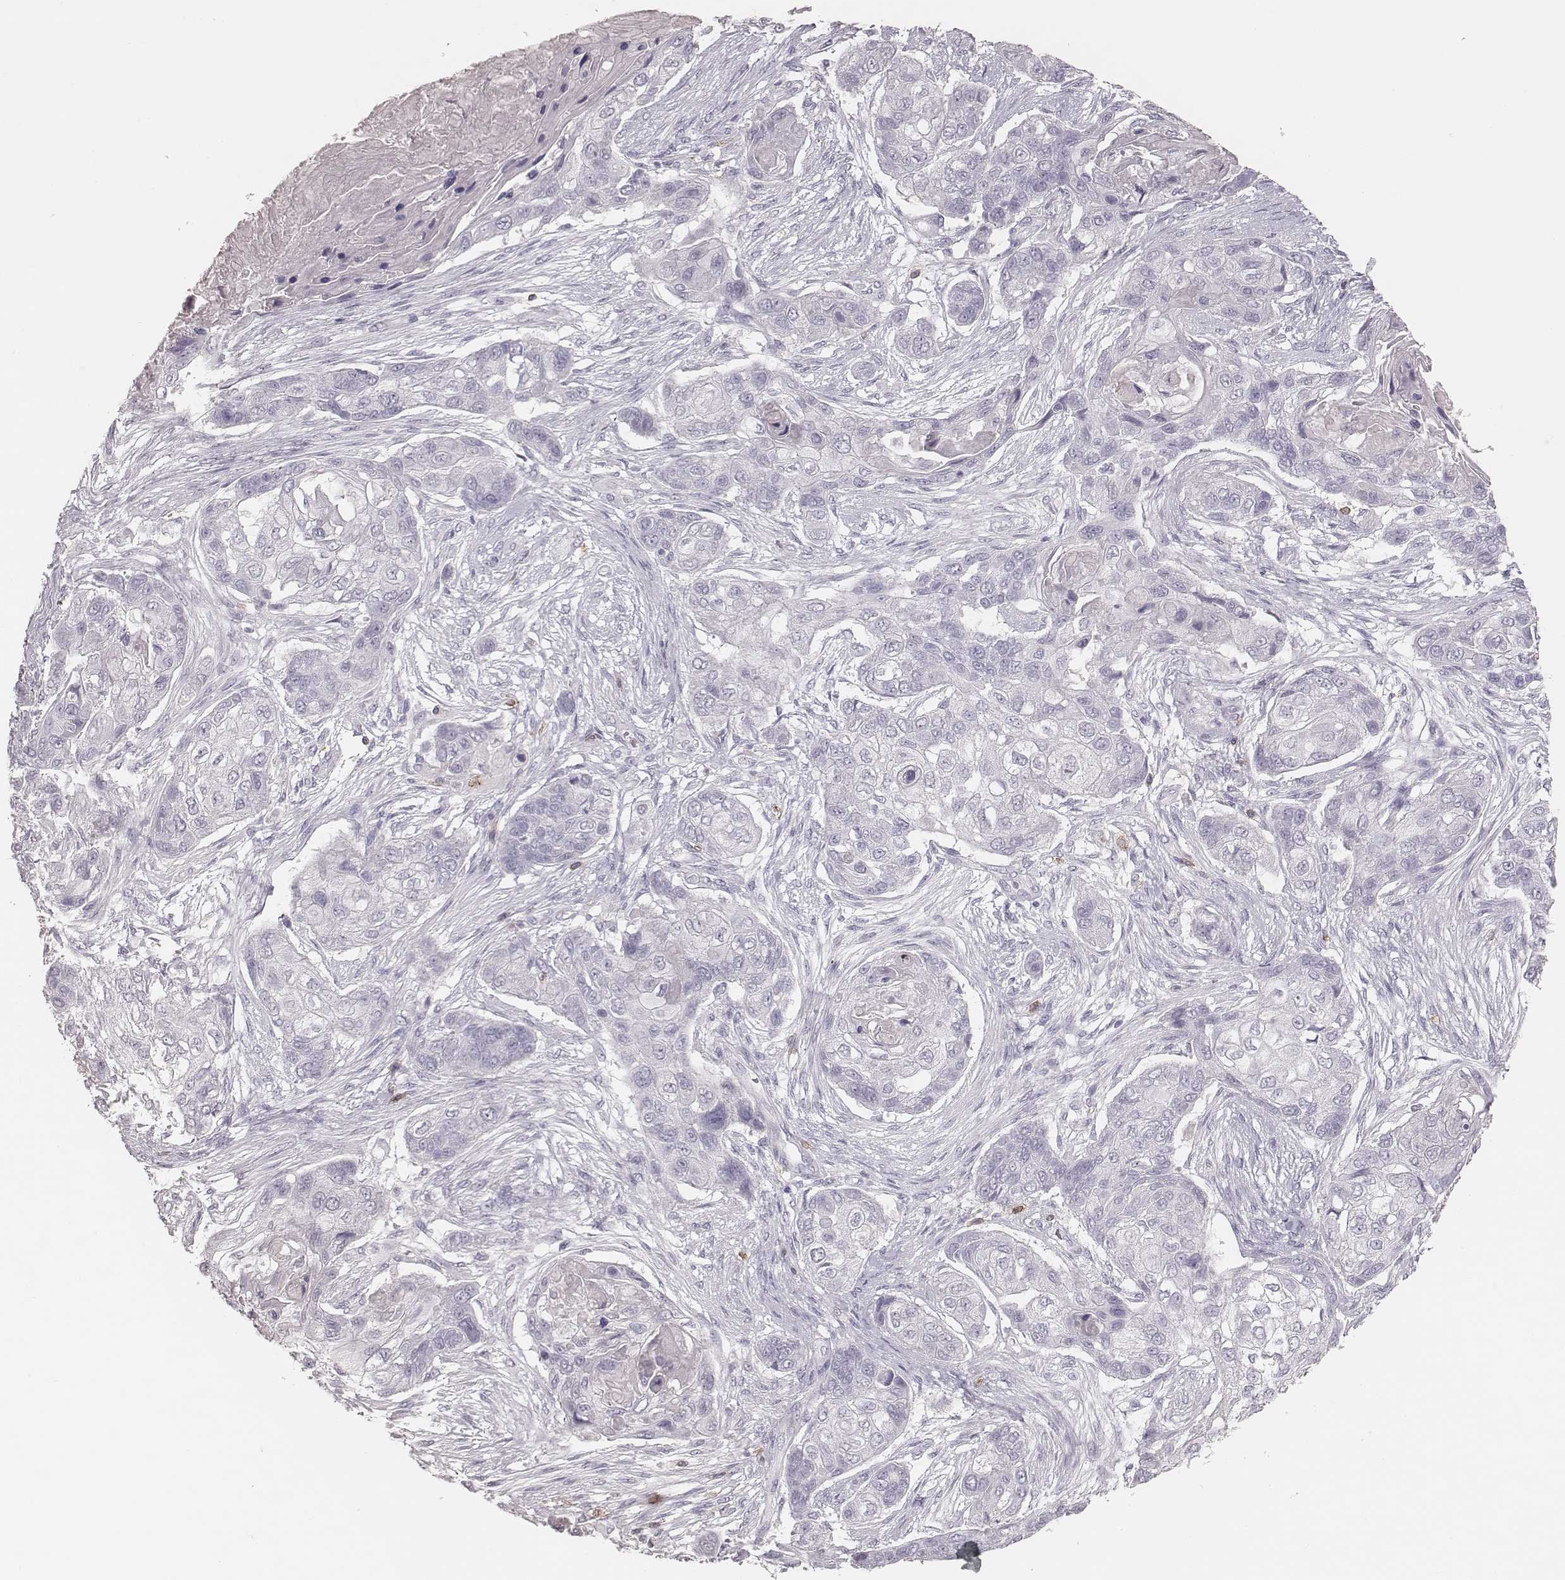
{"staining": {"intensity": "negative", "quantity": "none", "location": "none"}, "tissue": "lung cancer", "cell_type": "Tumor cells", "image_type": "cancer", "snomed": [{"axis": "morphology", "description": "Squamous cell carcinoma, NOS"}, {"axis": "topography", "description": "Lung"}], "caption": "Immunohistochemistry (IHC) histopathology image of human lung cancer stained for a protein (brown), which displays no positivity in tumor cells.", "gene": "PDCD1", "patient": {"sex": "male", "age": 69}}